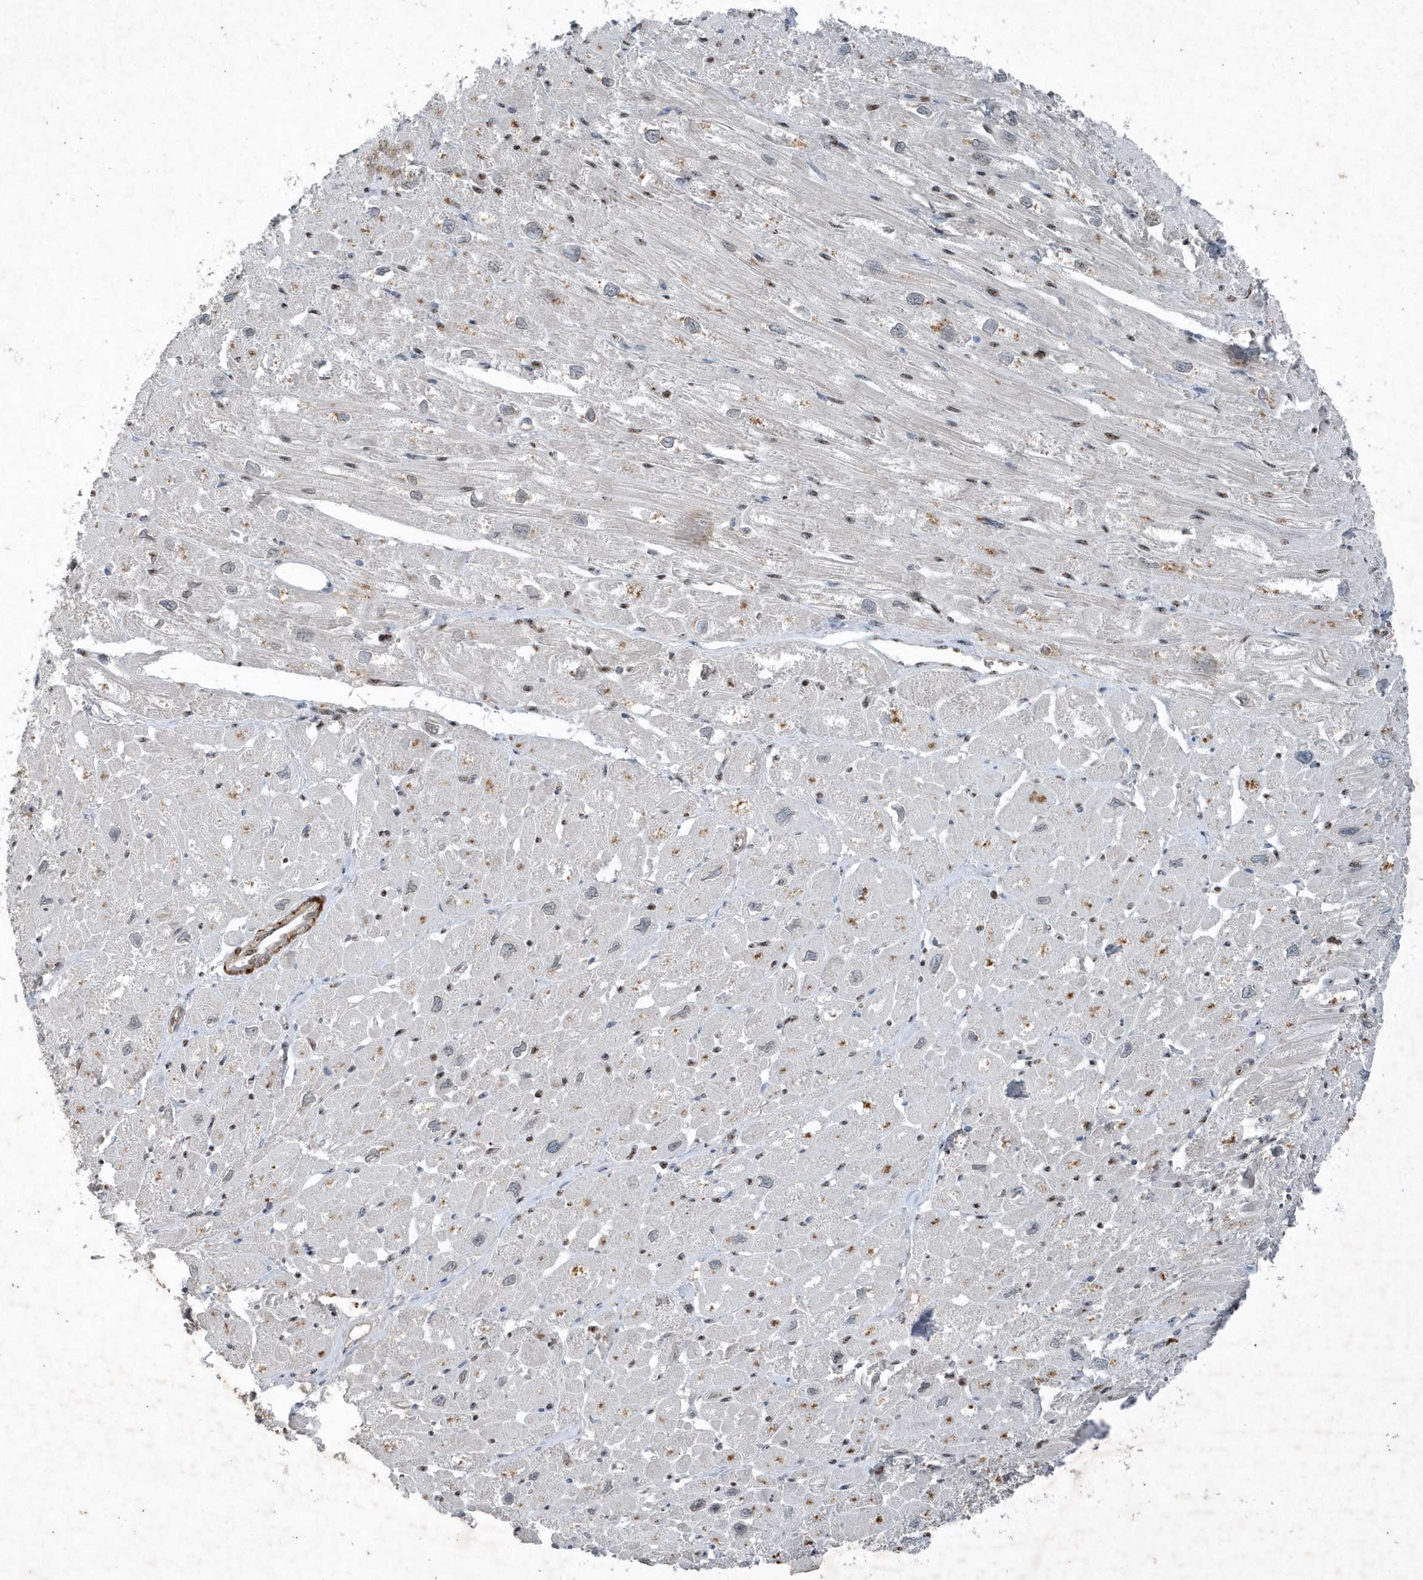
{"staining": {"intensity": "negative", "quantity": "none", "location": "none"}, "tissue": "heart muscle", "cell_type": "Cardiomyocytes", "image_type": "normal", "snomed": [{"axis": "morphology", "description": "Normal tissue, NOS"}, {"axis": "topography", "description": "Heart"}], "caption": "DAB immunohistochemical staining of normal heart muscle shows no significant positivity in cardiomyocytes.", "gene": "QTRT2", "patient": {"sex": "male", "age": 50}}